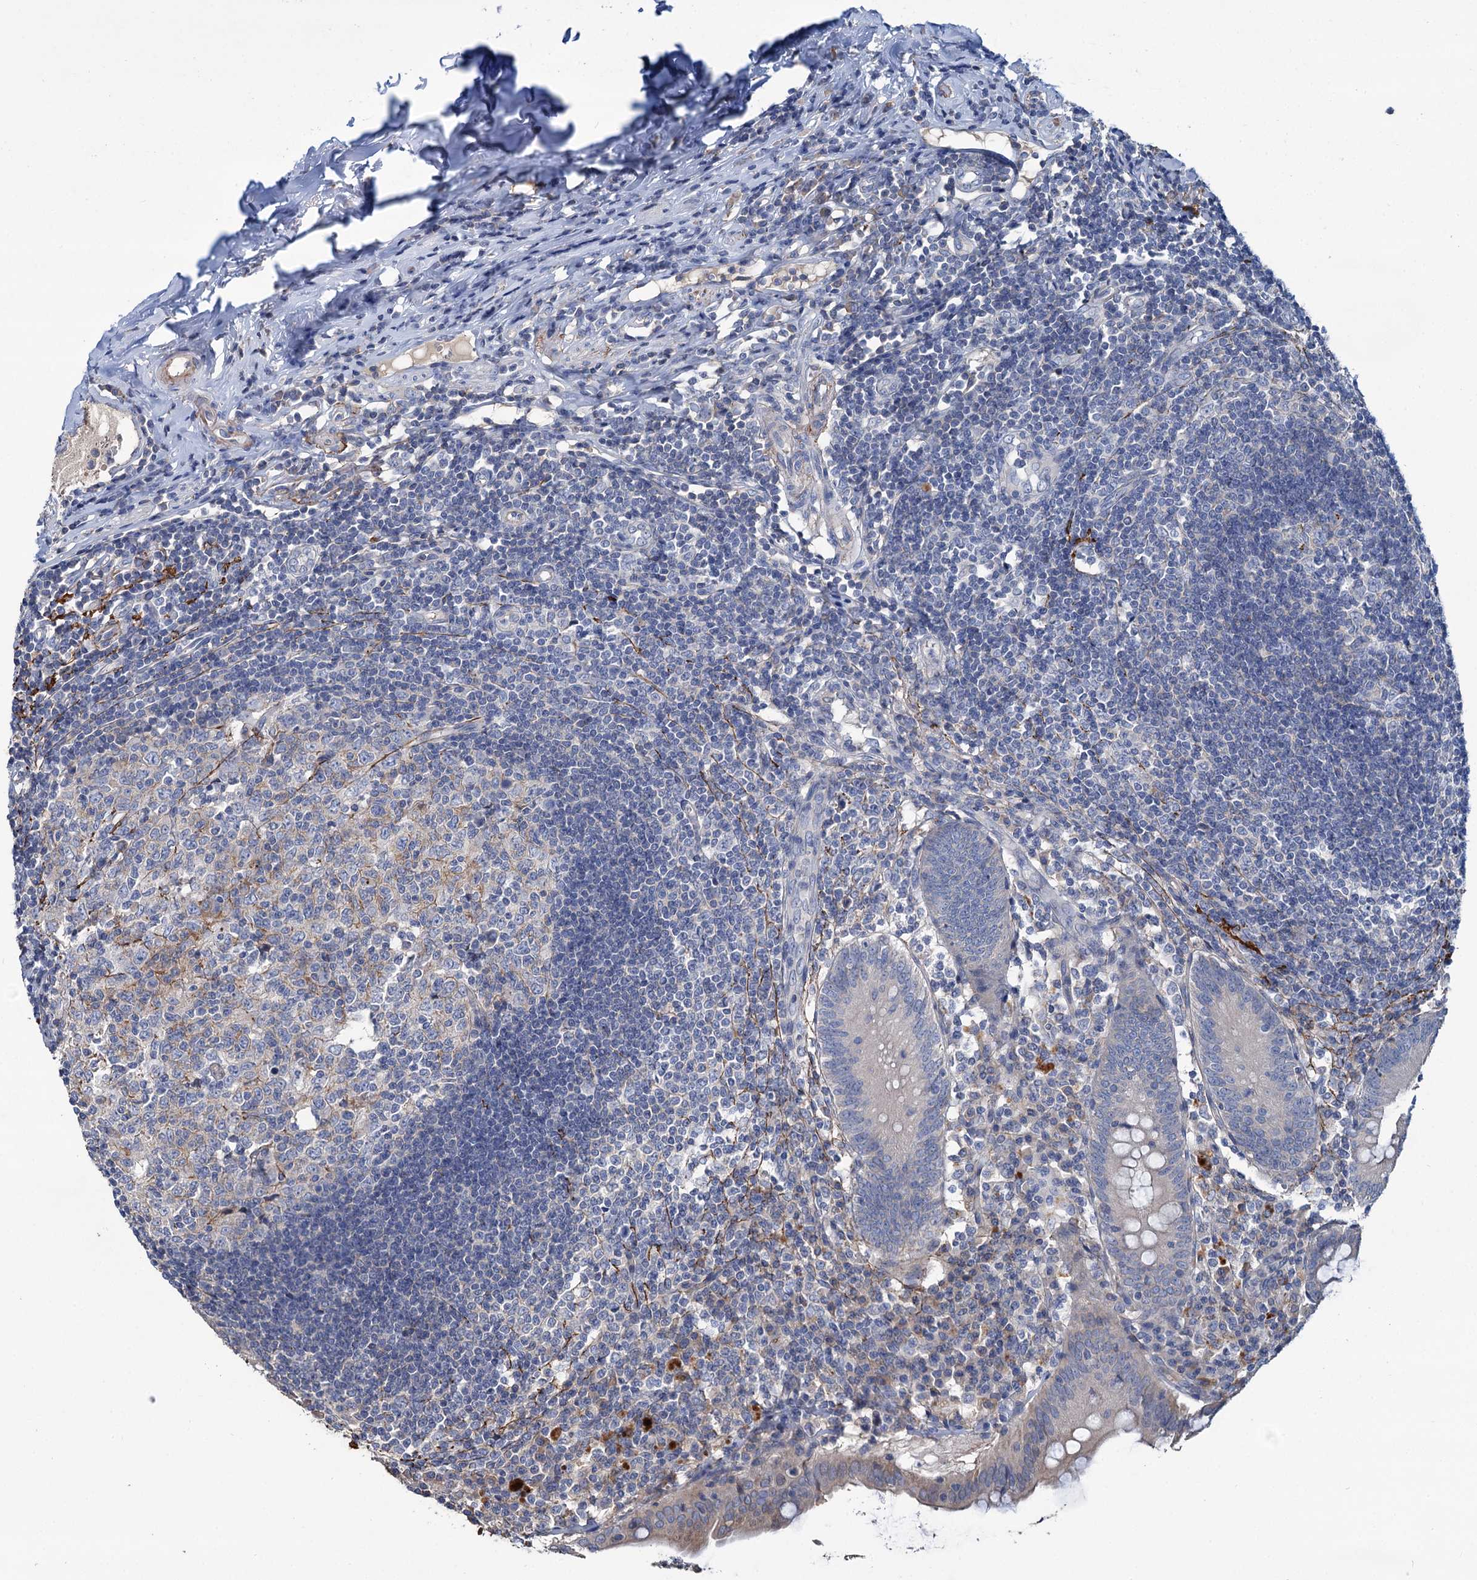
{"staining": {"intensity": "negative", "quantity": "none", "location": "none"}, "tissue": "appendix", "cell_type": "Glandular cells", "image_type": "normal", "snomed": [{"axis": "morphology", "description": "Normal tissue, NOS"}, {"axis": "topography", "description": "Appendix"}], "caption": "The immunohistochemistry image has no significant expression in glandular cells of appendix. (Stains: DAB (3,3'-diaminobenzidine) immunohistochemistry with hematoxylin counter stain, Microscopy: brightfield microscopy at high magnification).", "gene": "URAD", "patient": {"sex": "female", "age": 54}}